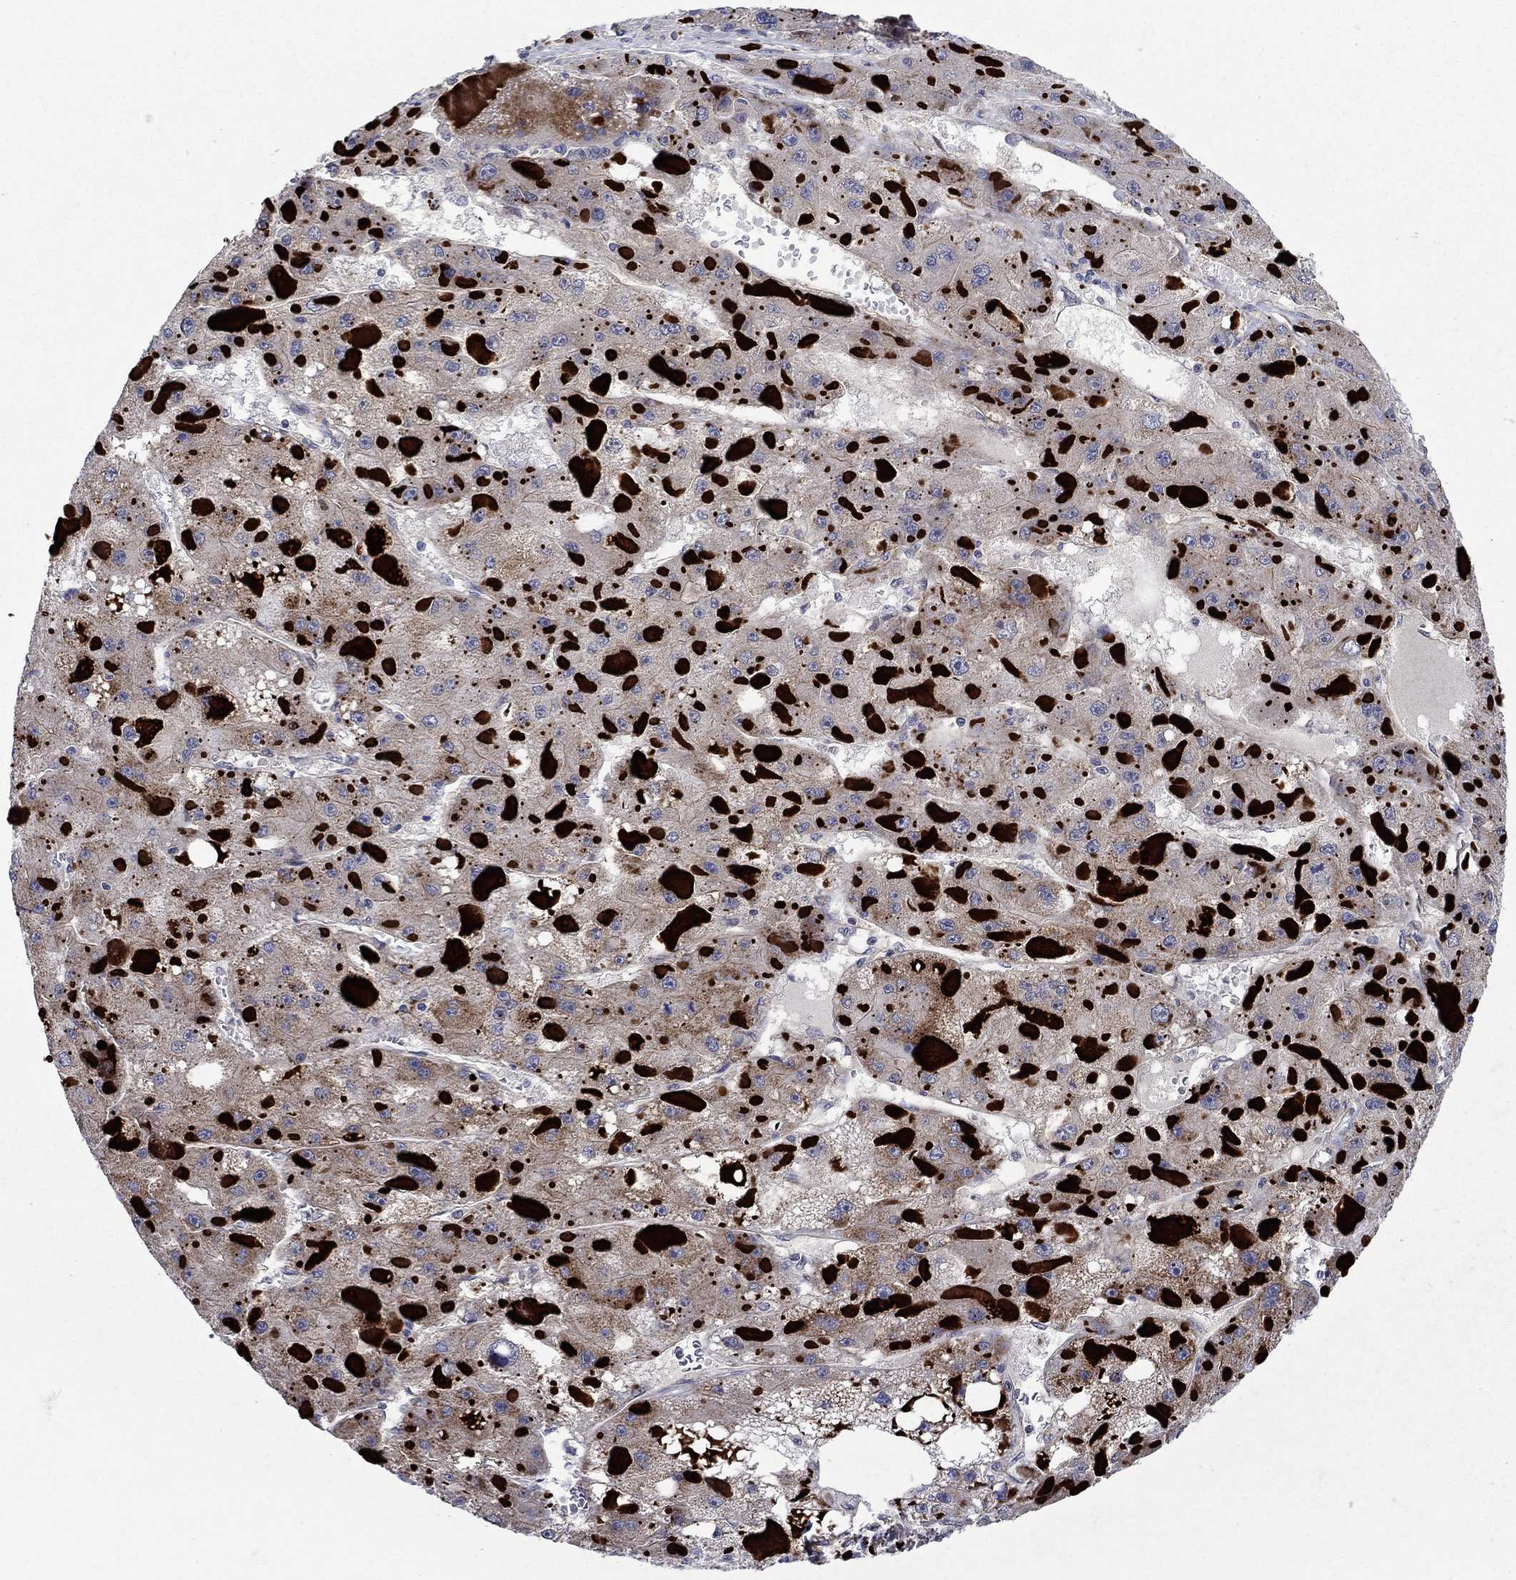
{"staining": {"intensity": "strong", "quantity": "25%-75%", "location": "cytoplasmic/membranous"}, "tissue": "liver cancer", "cell_type": "Tumor cells", "image_type": "cancer", "snomed": [{"axis": "morphology", "description": "Carcinoma, Hepatocellular, NOS"}, {"axis": "topography", "description": "Liver"}], "caption": "Human liver hepatocellular carcinoma stained with a brown dye demonstrates strong cytoplasmic/membranous positive positivity in approximately 25%-75% of tumor cells.", "gene": "SLC7A1", "patient": {"sex": "female", "age": 73}}